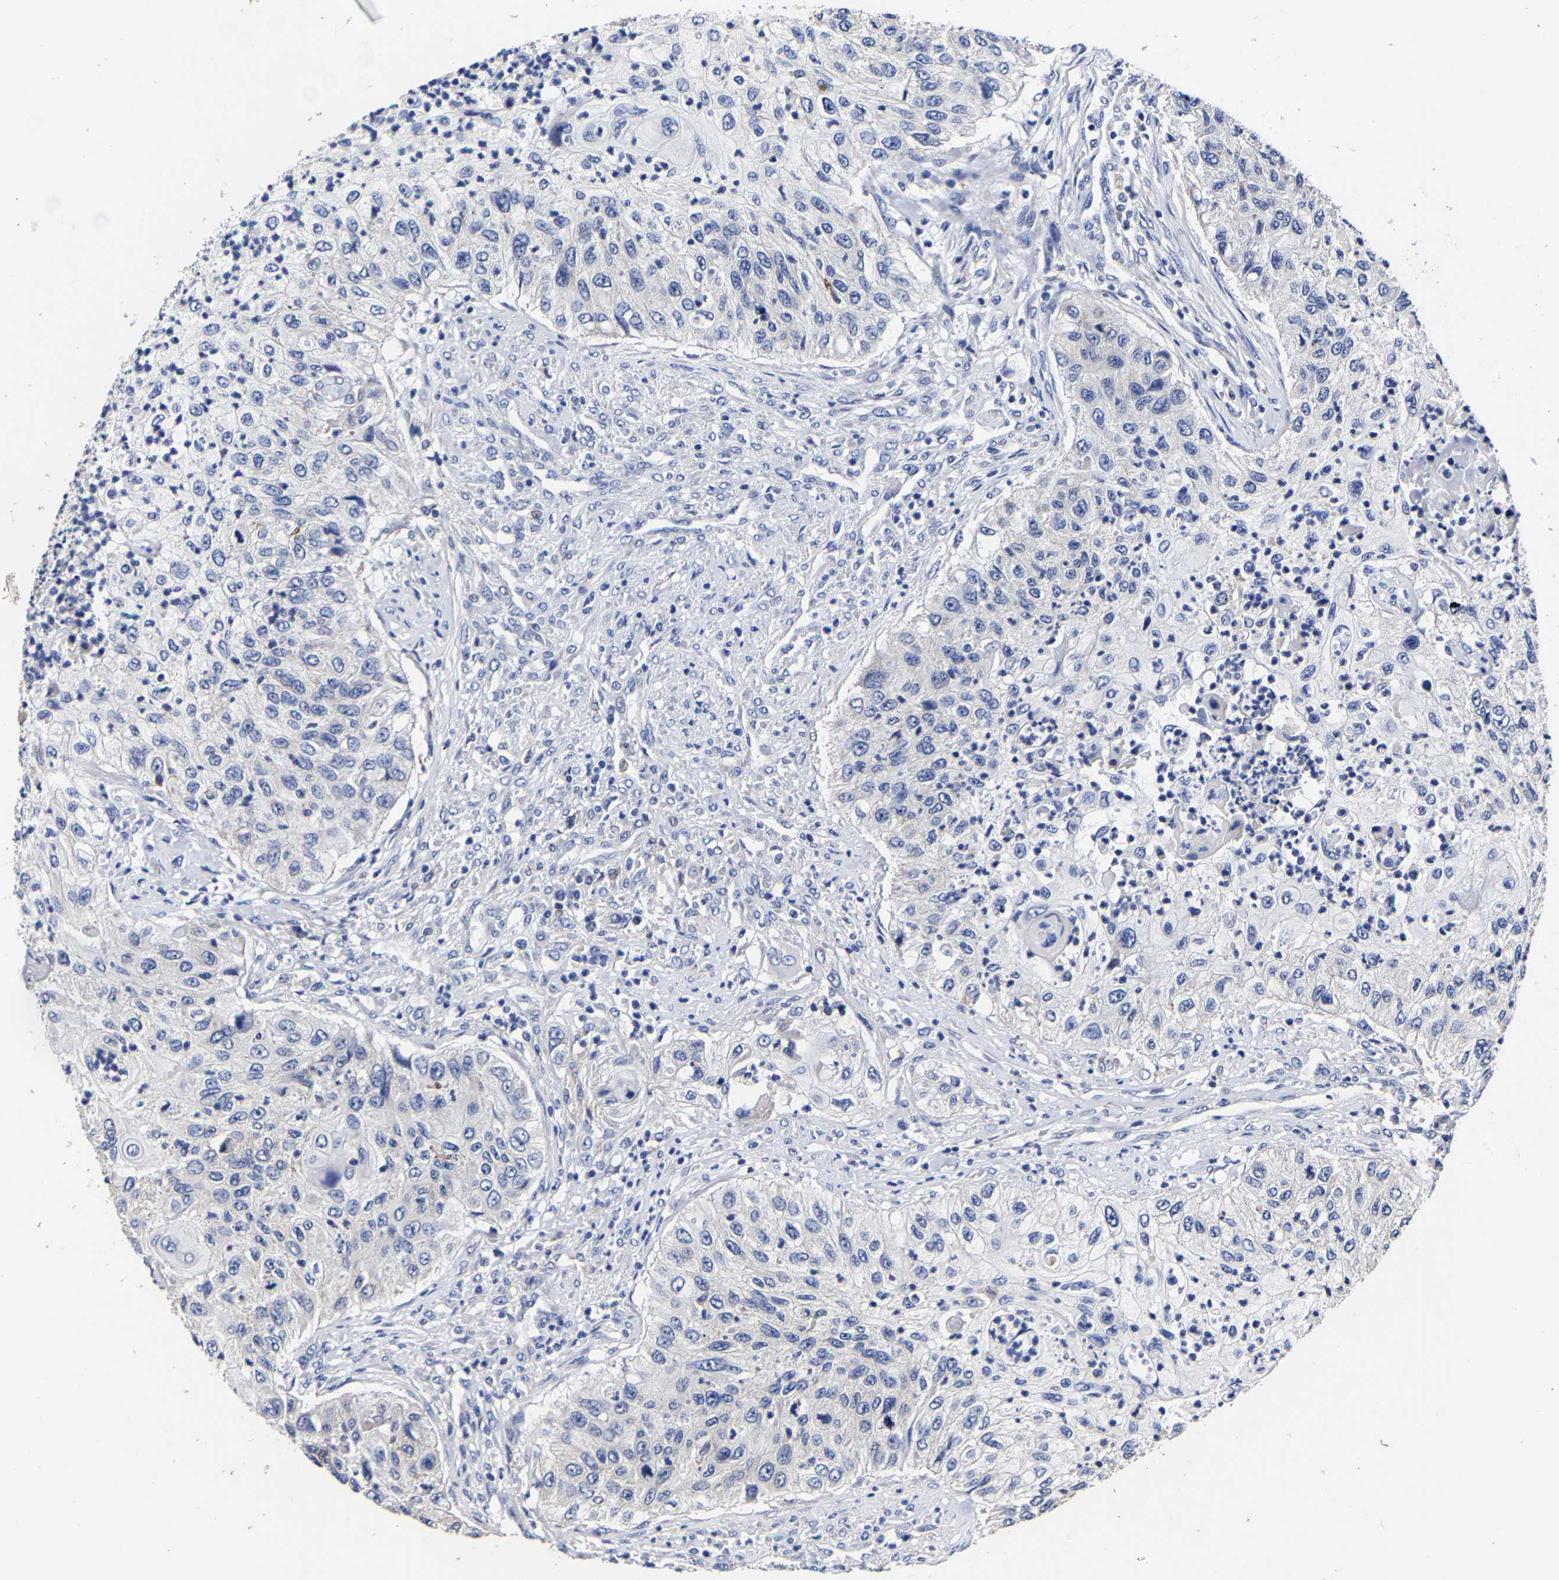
{"staining": {"intensity": "negative", "quantity": "none", "location": "none"}, "tissue": "urothelial cancer", "cell_type": "Tumor cells", "image_type": "cancer", "snomed": [{"axis": "morphology", "description": "Urothelial carcinoma, High grade"}, {"axis": "topography", "description": "Urinary bladder"}], "caption": "High power microscopy micrograph of an immunohistochemistry histopathology image of urothelial carcinoma (high-grade), revealing no significant positivity in tumor cells.", "gene": "AASS", "patient": {"sex": "female", "age": 60}}